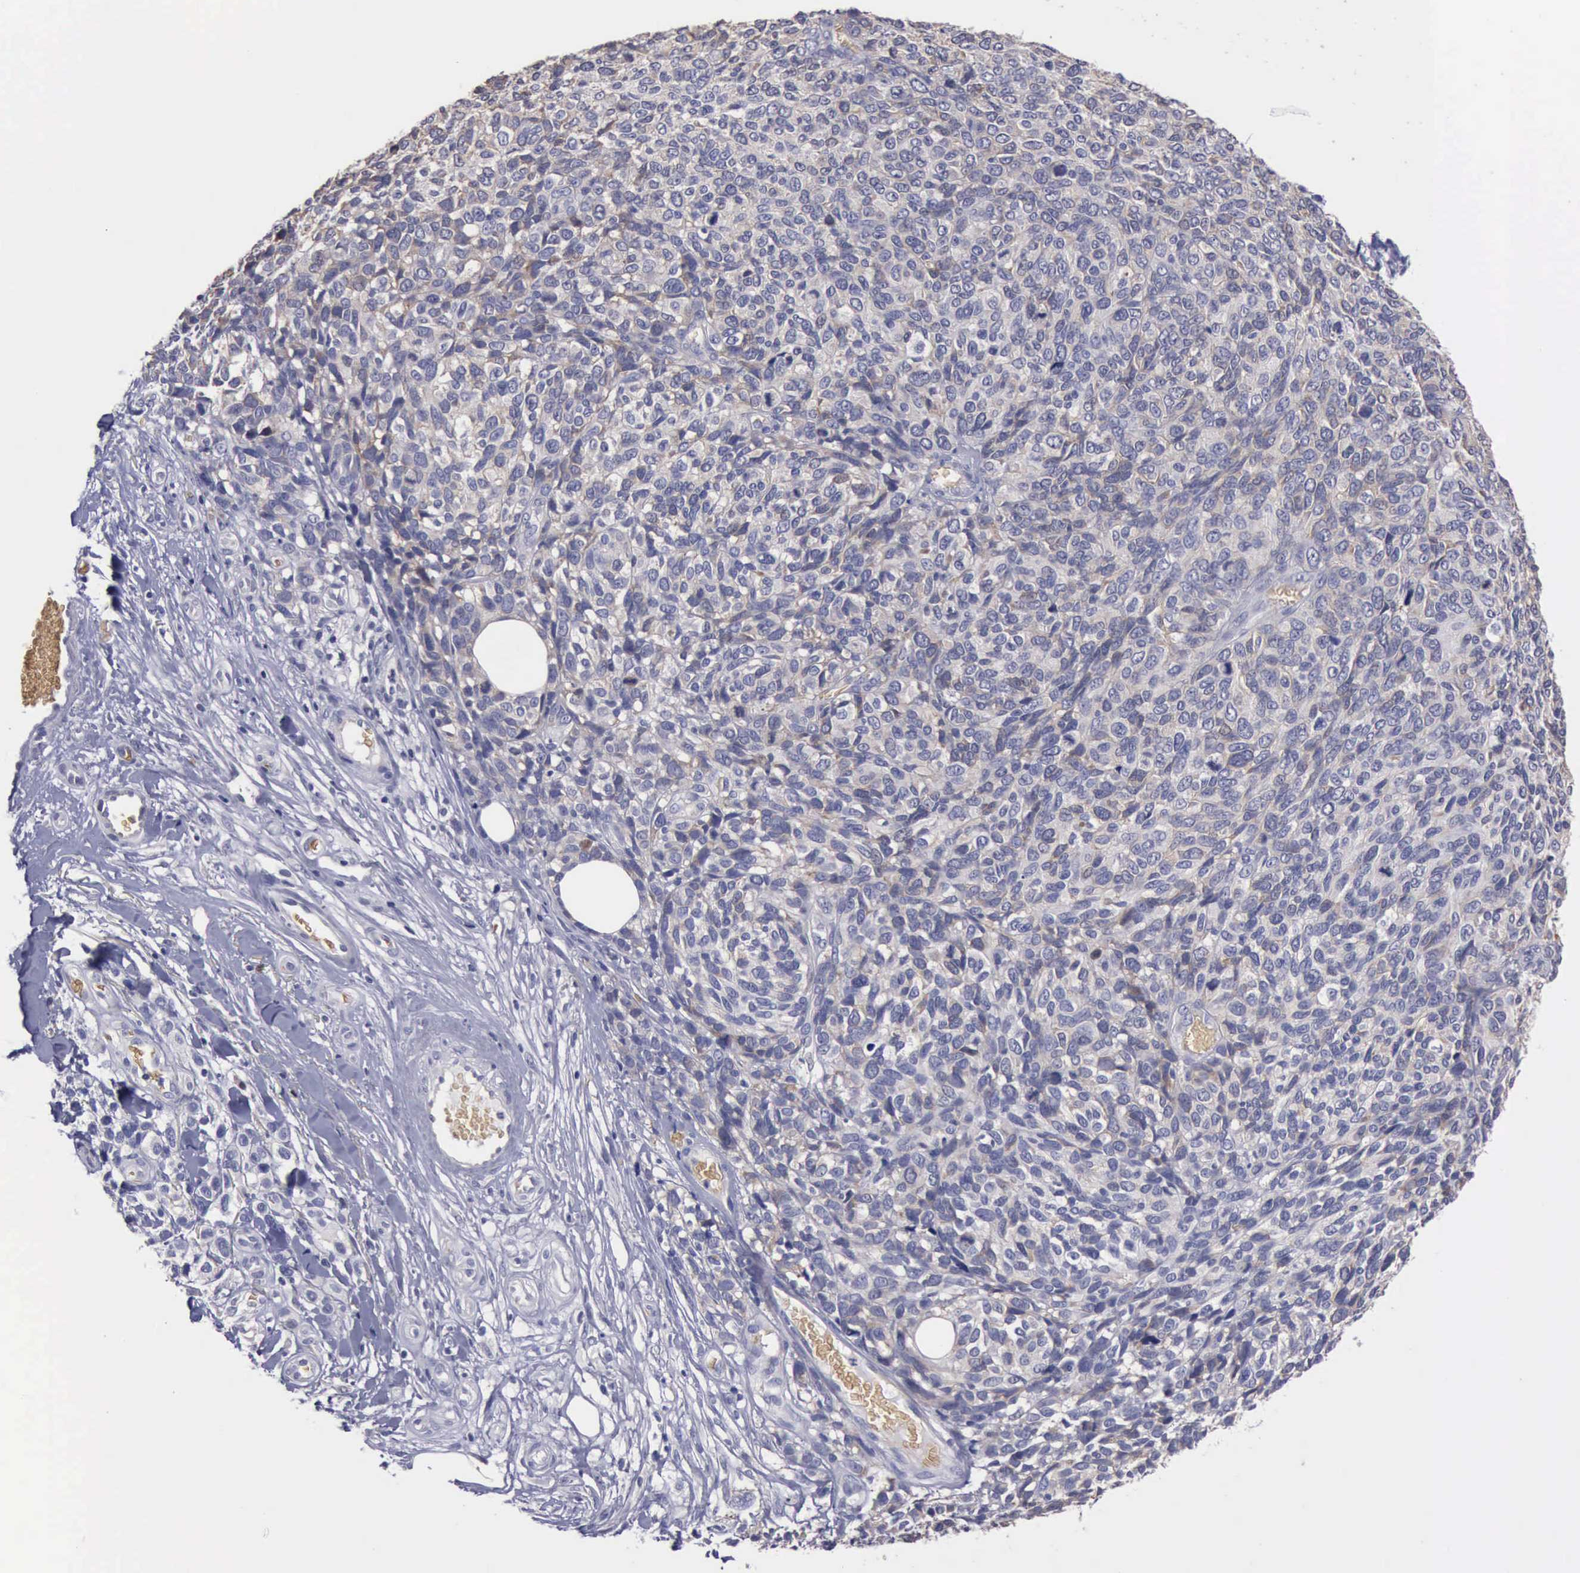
{"staining": {"intensity": "negative", "quantity": "none", "location": "none"}, "tissue": "melanoma", "cell_type": "Tumor cells", "image_type": "cancer", "snomed": [{"axis": "morphology", "description": "Malignant melanoma, NOS"}, {"axis": "topography", "description": "Skin"}], "caption": "Tumor cells show no significant protein positivity in melanoma.", "gene": "CEP128", "patient": {"sex": "female", "age": 85}}